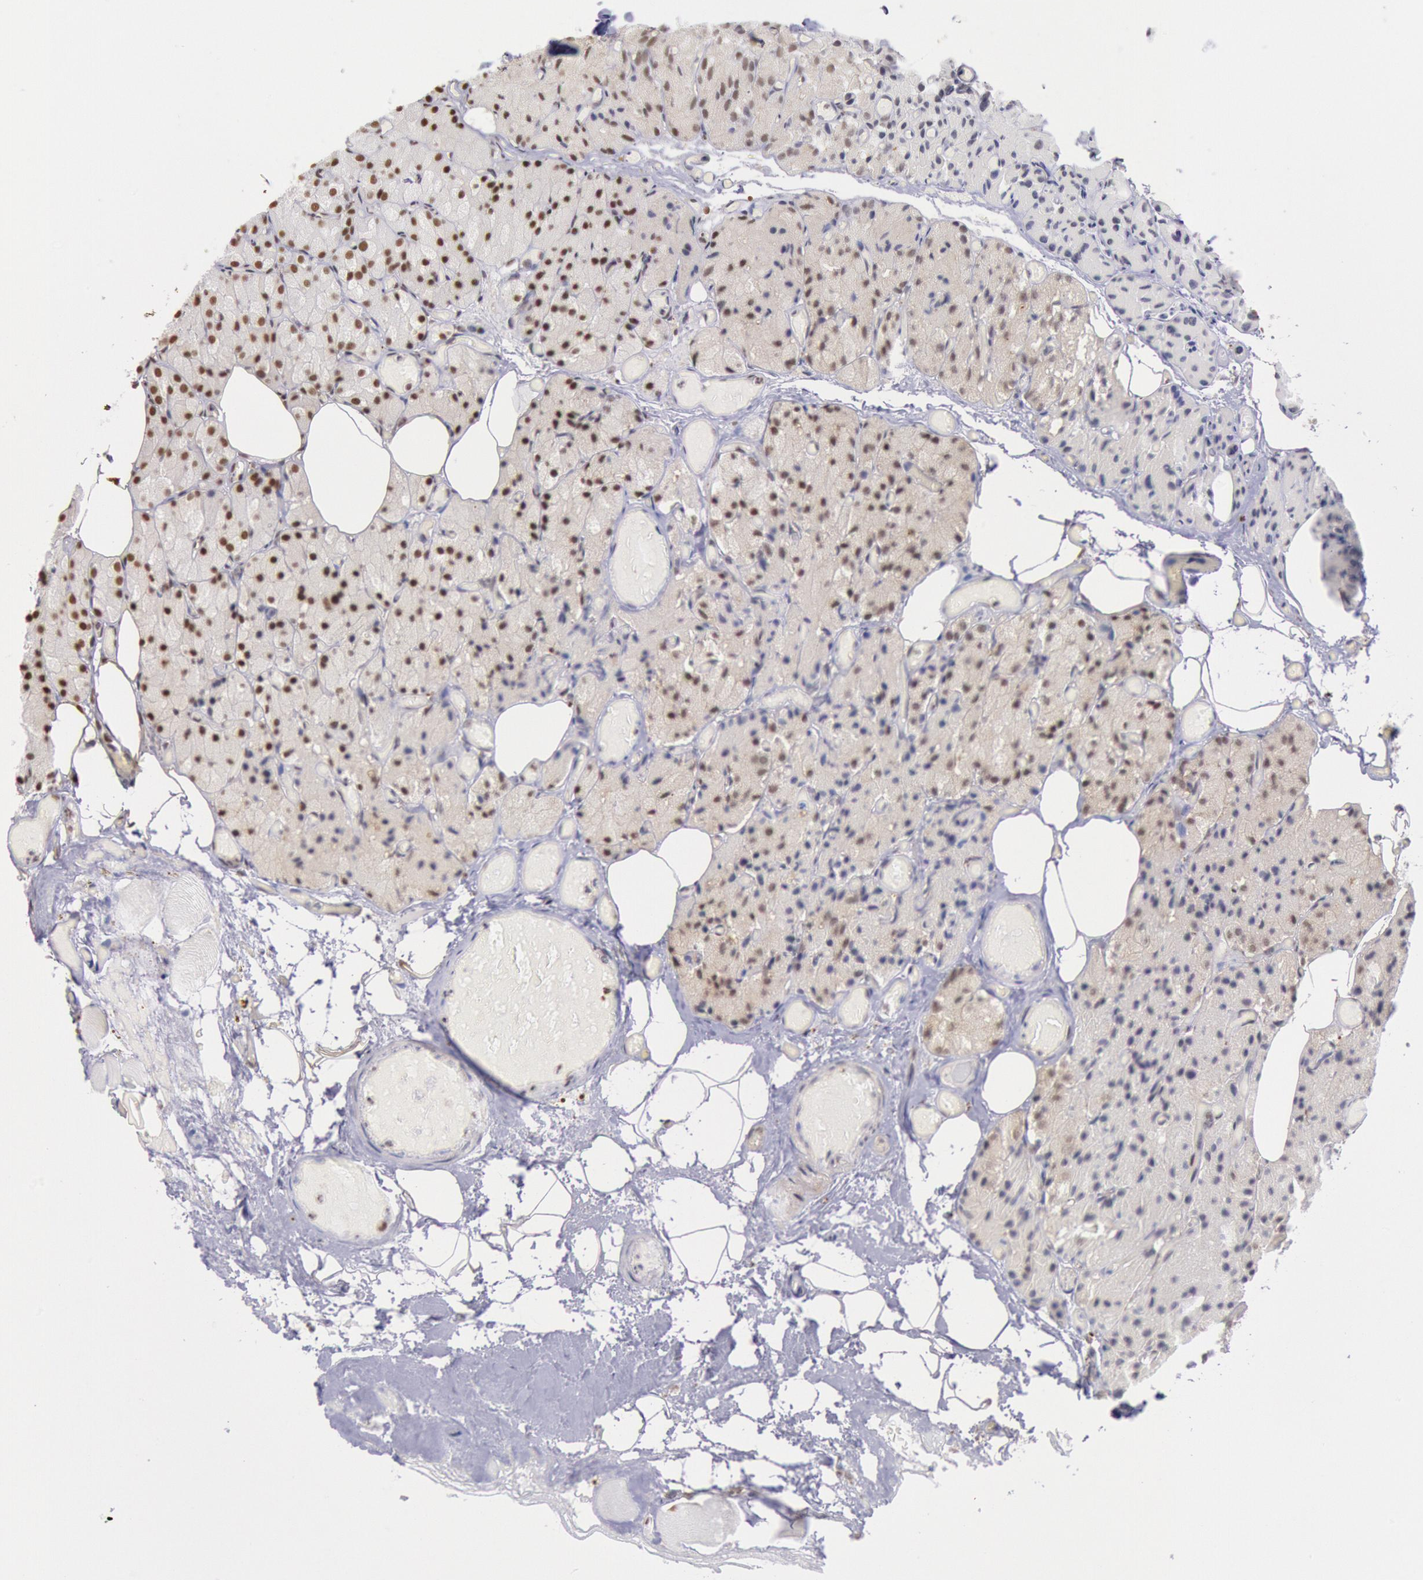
{"staining": {"intensity": "moderate", "quantity": ">75%", "location": "nuclear"}, "tissue": "parathyroid gland", "cell_type": "Glandular cells", "image_type": "normal", "snomed": [{"axis": "morphology", "description": "Normal tissue, NOS"}, {"axis": "topography", "description": "Skeletal muscle"}, {"axis": "topography", "description": "Parathyroid gland"}], "caption": "A brown stain labels moderate nuclear staining of a protein in glandular cells of benign parathyroid gland. Ihc stains the protein in brown and the nuclei are stained blue.", "gene": "SNRPD3", "patient": {"sex": "female", "age": 37}}